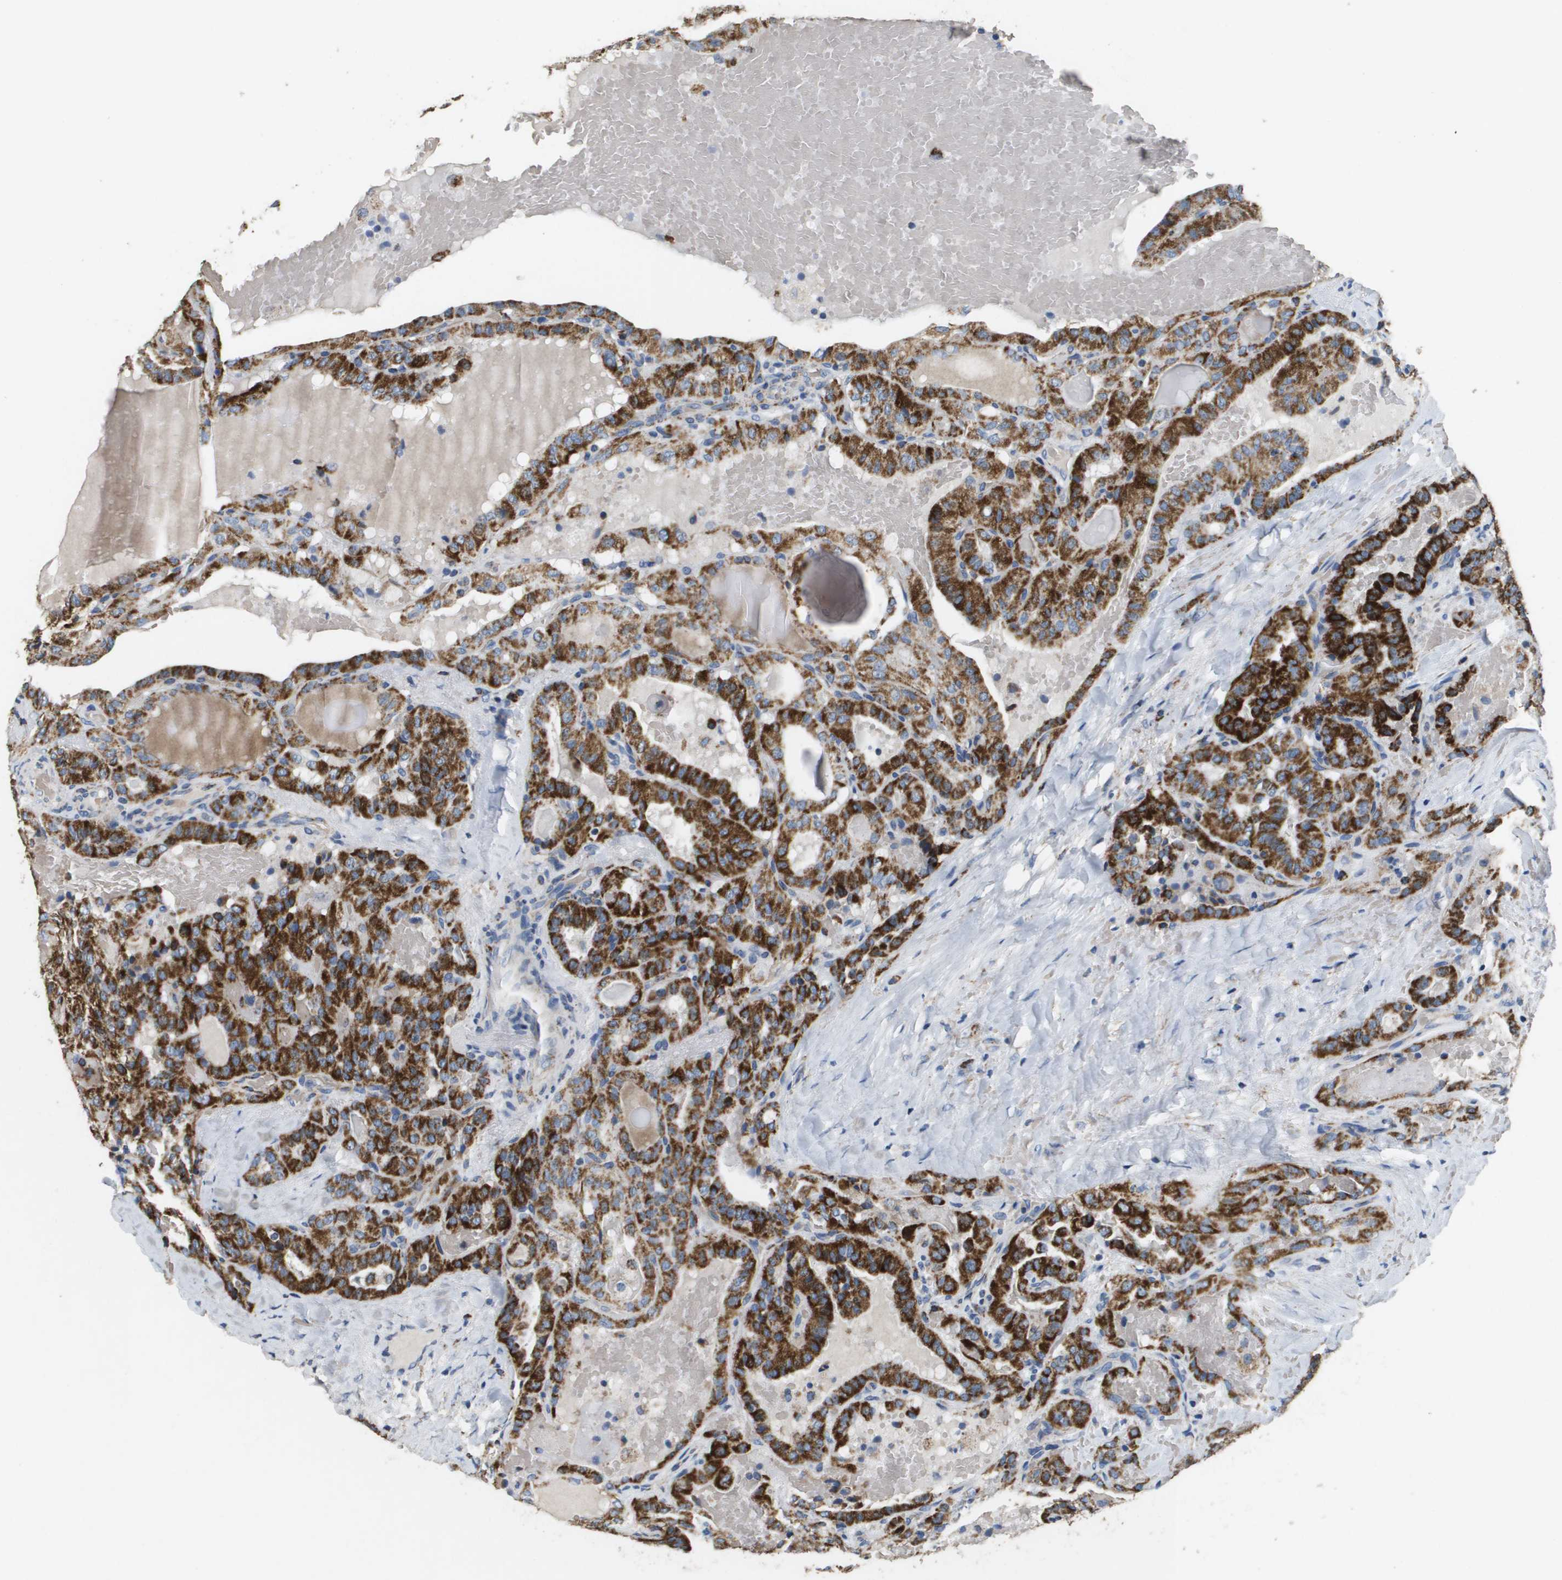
{"staining": {"intensity": "strong", "quantity": ">75%", "location": "cytoplasmic/membranous"}, "tissue": "thyroid cancer", "cell_type": "Tumor cells", "image_type": "cancer", "snomed": [{"axis": "morphology", "description": "Papillary adenocarcinoma, NOS"}, {"axis": "topography", "description": "Thyroid gland"}], "caption": "IHC photomicrograph of human papillary adenocarcinoma (thyroid) stained for a protein (brown), which reveals high levels of strong cytoplasmic/membranous expression in approximately >75% of tumor cells.", "gene": "ATP5F1B", "patient": {"sex": "male", "age": 77}}